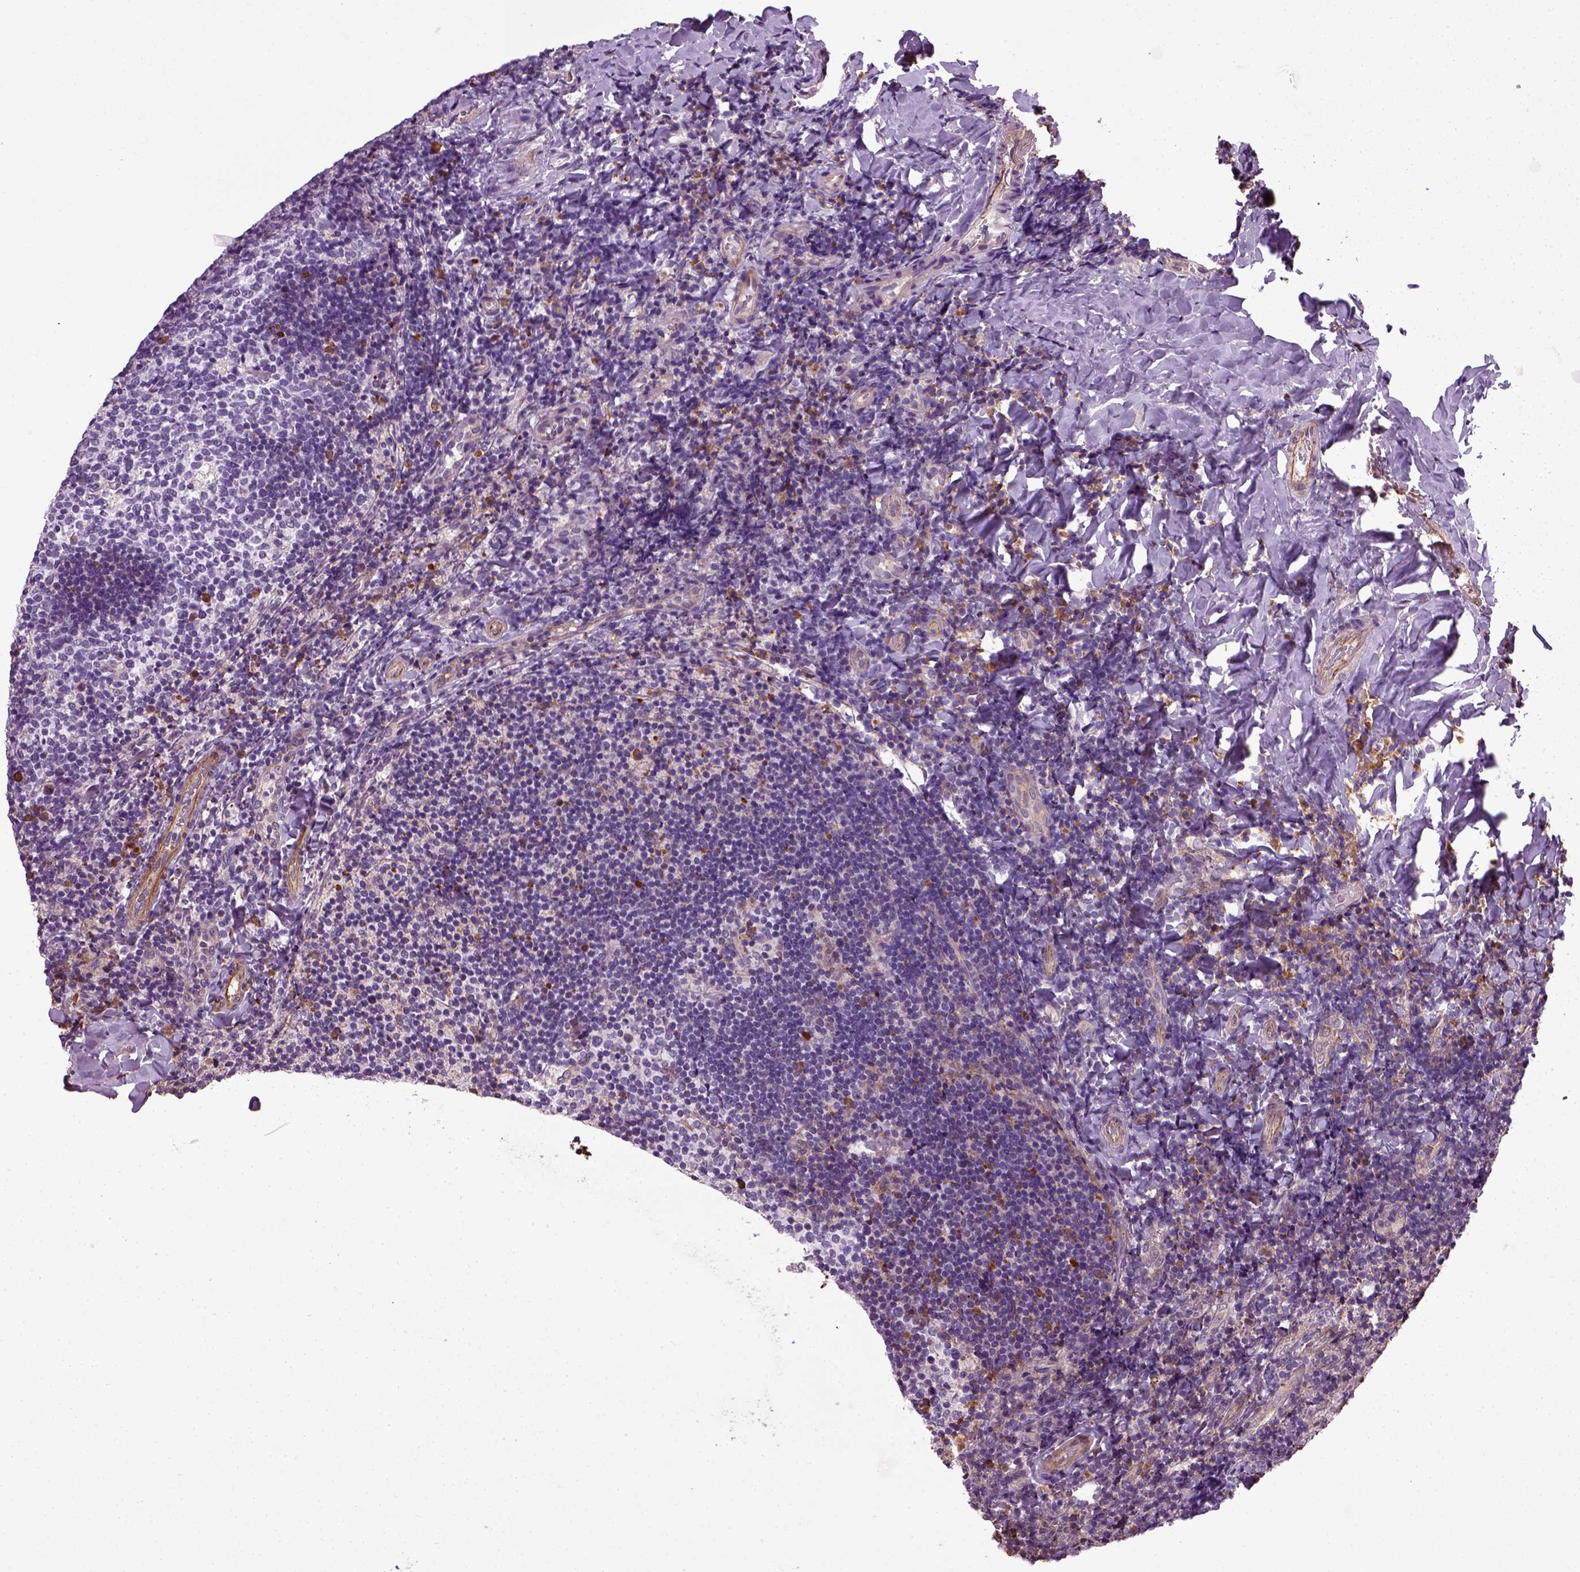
{"staining": {"intensity": "negative", "quantity": "none", "location": "none"}, "tissue": "tonsil", "cell_type": "Germinal center cells", "image_type": "normal", "snomed": [{"axis": "morphology", "description": "Normal tissue, NOS"}, {"axis": "topography", "description": "Tonsil"}], "caption": "Germinal center cells are negative for protein expression in benign human tonsil. (Brightfield microscopy of DAB IHC at high magnification).", "gene": "TPRG1", "patient": {"sex": "female", "age": 10}}